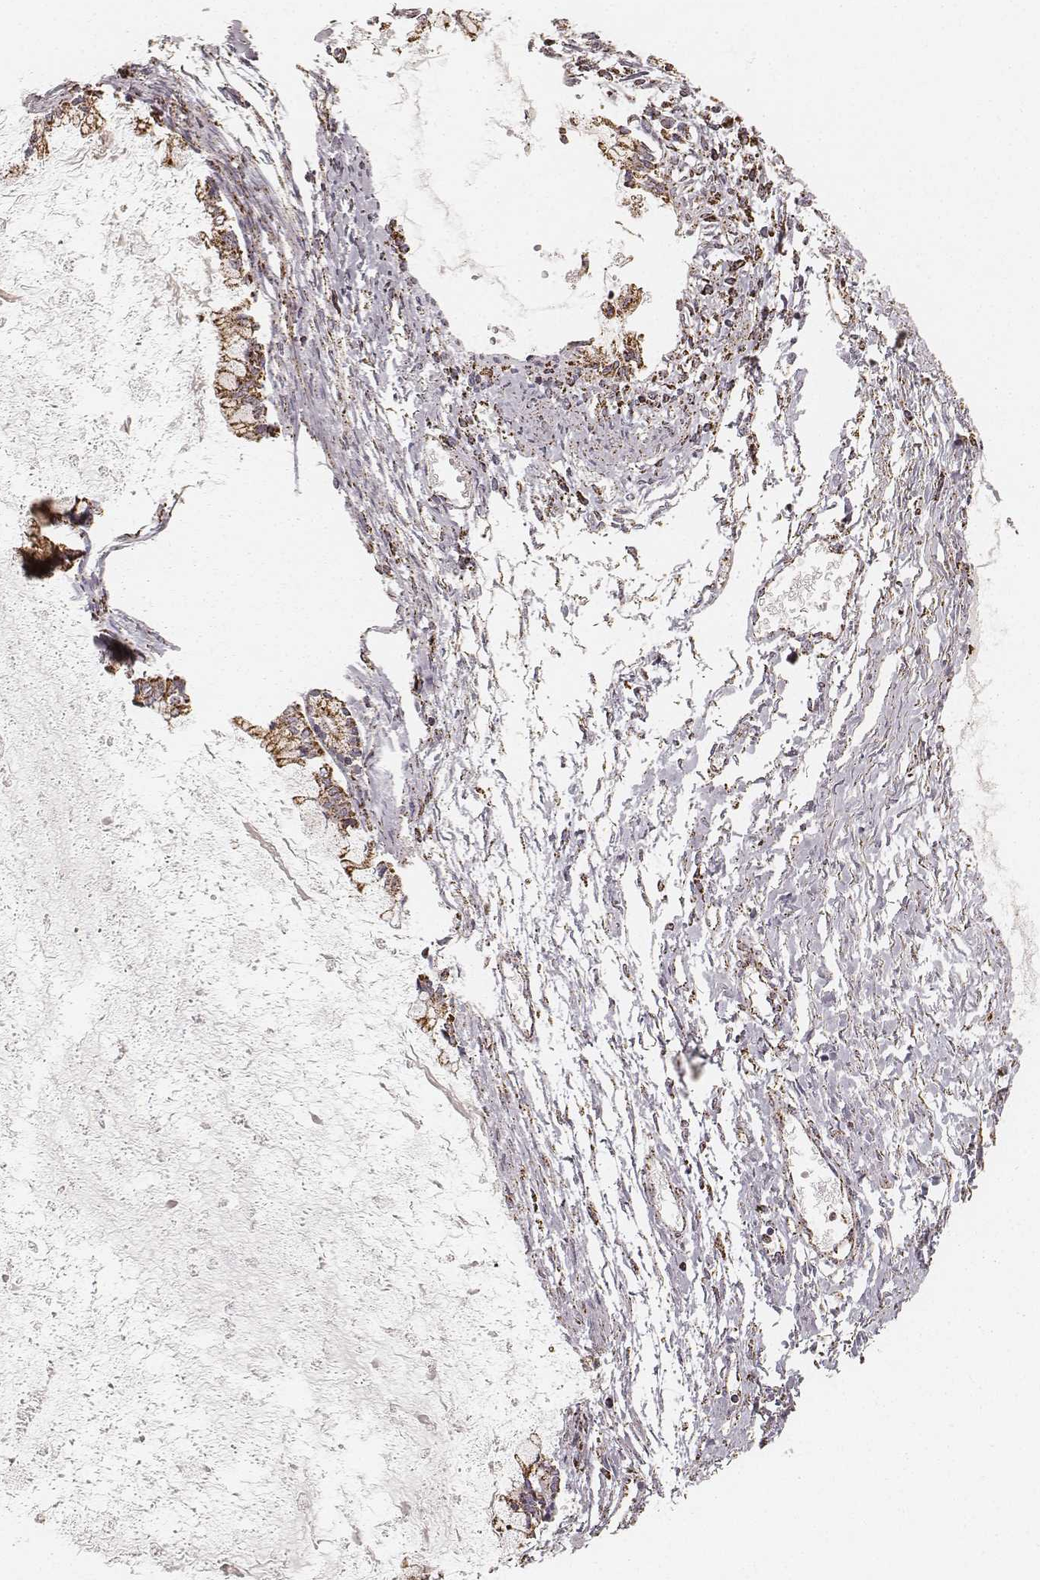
{"staining": {"intensity": "strong", "quantity": ">75%", "location": "cytoplasmic/membranous"}, "tissue": "ovarian cancer", "cell_type": "Tumor cells", "image_type": "cancer", "snomed": [{"axis": "morphology", "description": "Cystadenocarcinoma, mucinous, NOS"}, {"axis": "topography", "description": "Ovary"}], "caption": "An image of ovarian cancer (mucinous cystadenocarcinoma) stained for a protein shows strong cytoplasmic/membranous brown staining in tumor cells.", "gene": "CS", "patient": {"sex": "female", "age": 67}}